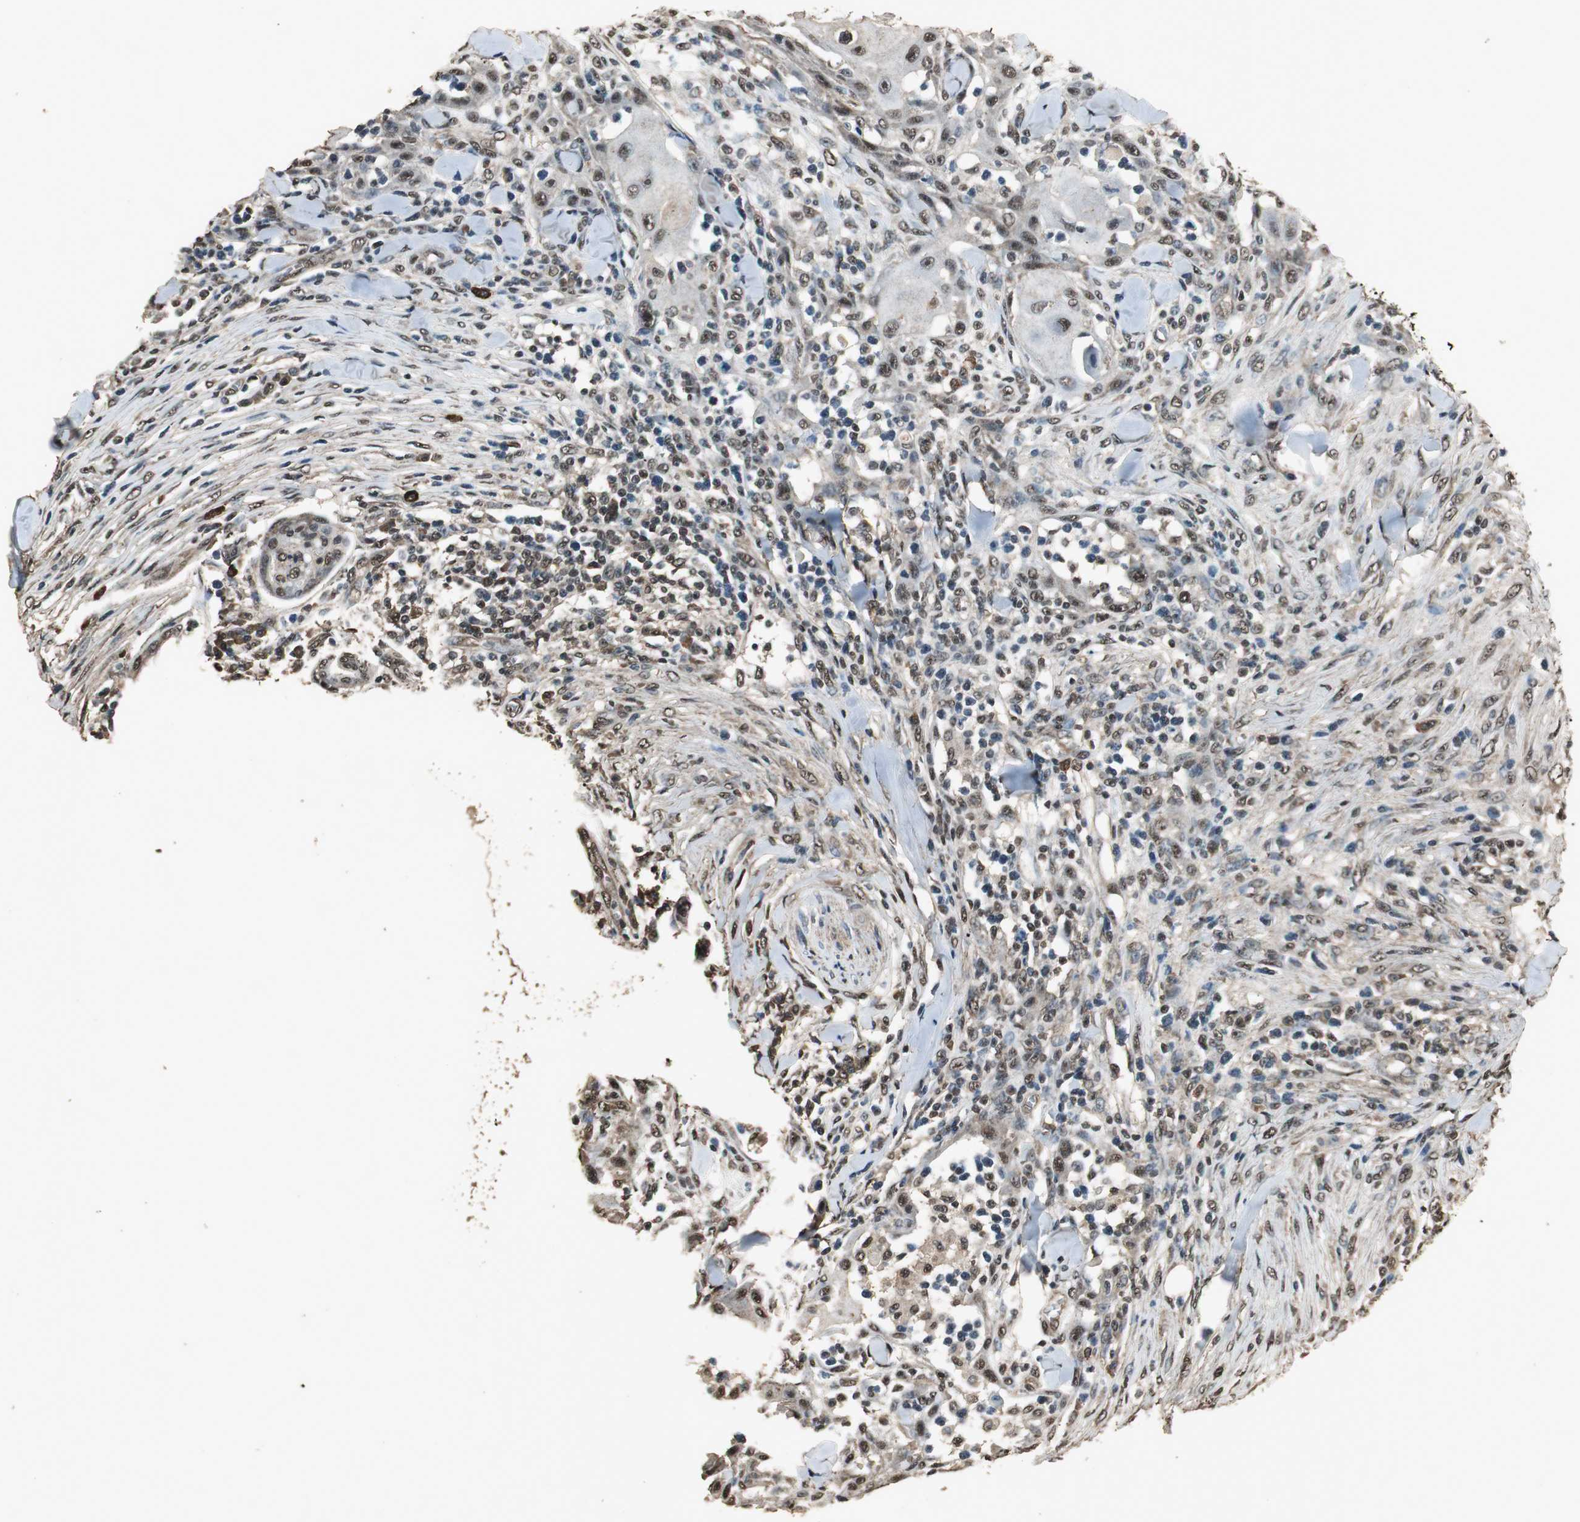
{"staining": {"intensity": "moderate", "quantity": ">75%", "location": "cytoplasmic/membranous,nuclear"}, "tissue": "skin cancer", "cell_type": "Tumor cells", "image_type": "cancer", "snomed": [{"axis": "morphology", "description": "Squamous cell carcinoma, NOS"}, {"axis": "topography", "description": "Skin"}], "caption": "An image of skin squamous cell carcinoma stained for a protein shows moderate cytoplasmic/membranous and nuclear brown staining in tumor cells.", "gene": "PPP1R13B", "patient": {"sex": "male", "age": 24}}